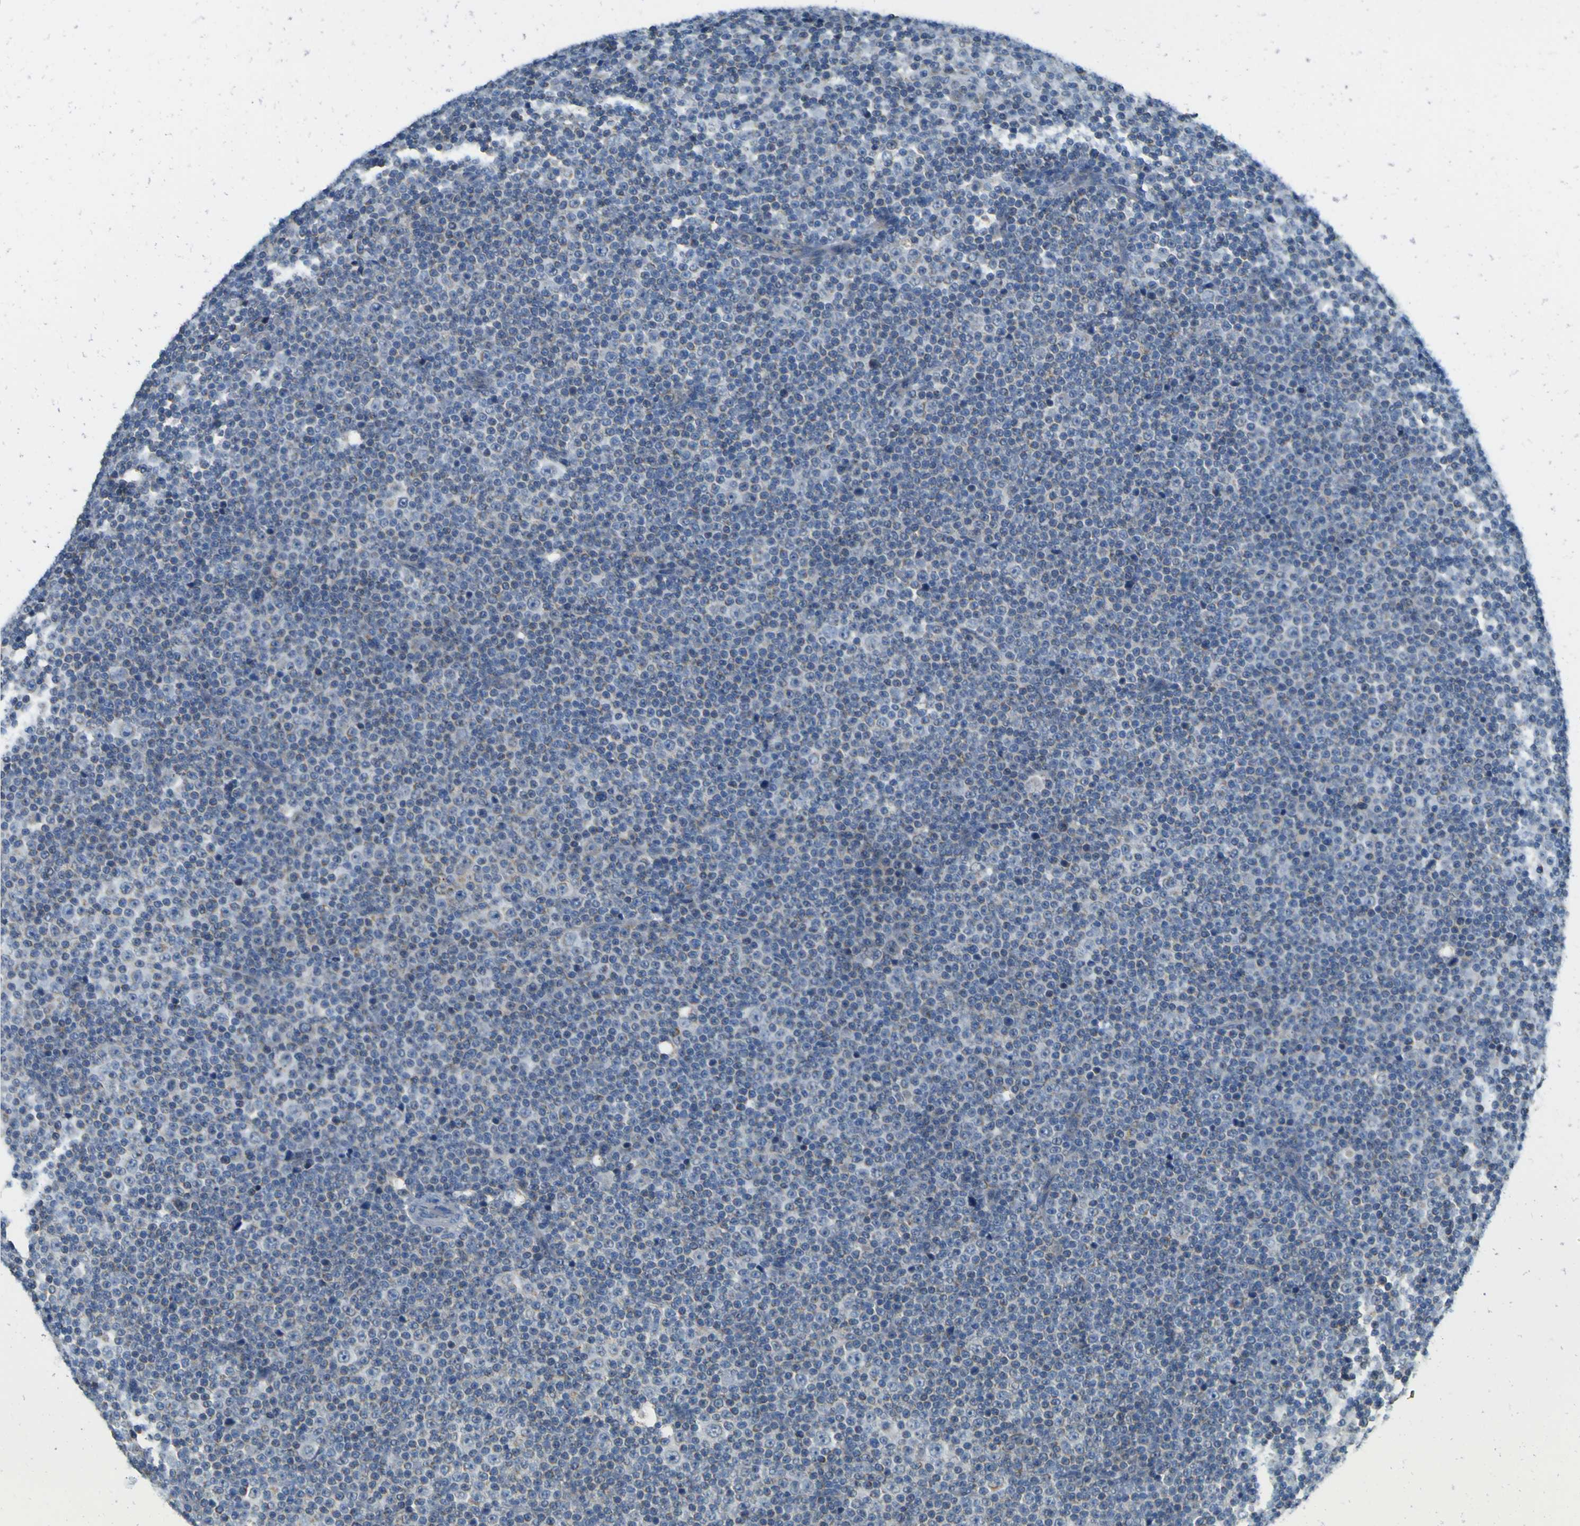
{"staining": {"intensity": "negative", "quantity": "none", "location": "none"}, "tissue": "lymphoma", "cell_type": "Tumor cells", "image_type": "cancer", "snomed": [{"axis": "morphology", "description": "Malignant lymphoma, non-Hodgkin's type, Low grade"}, {"axis": "topography", "description": "Lymph node"}], "caption": "Malignant lymphoma, non-Hodgkin's type (low-grade) was stained to show a protein in brown. There is no significant positivity in tumor cells.", "gene": "FKTN", "patient": {"sex": "female", "age": 67}}